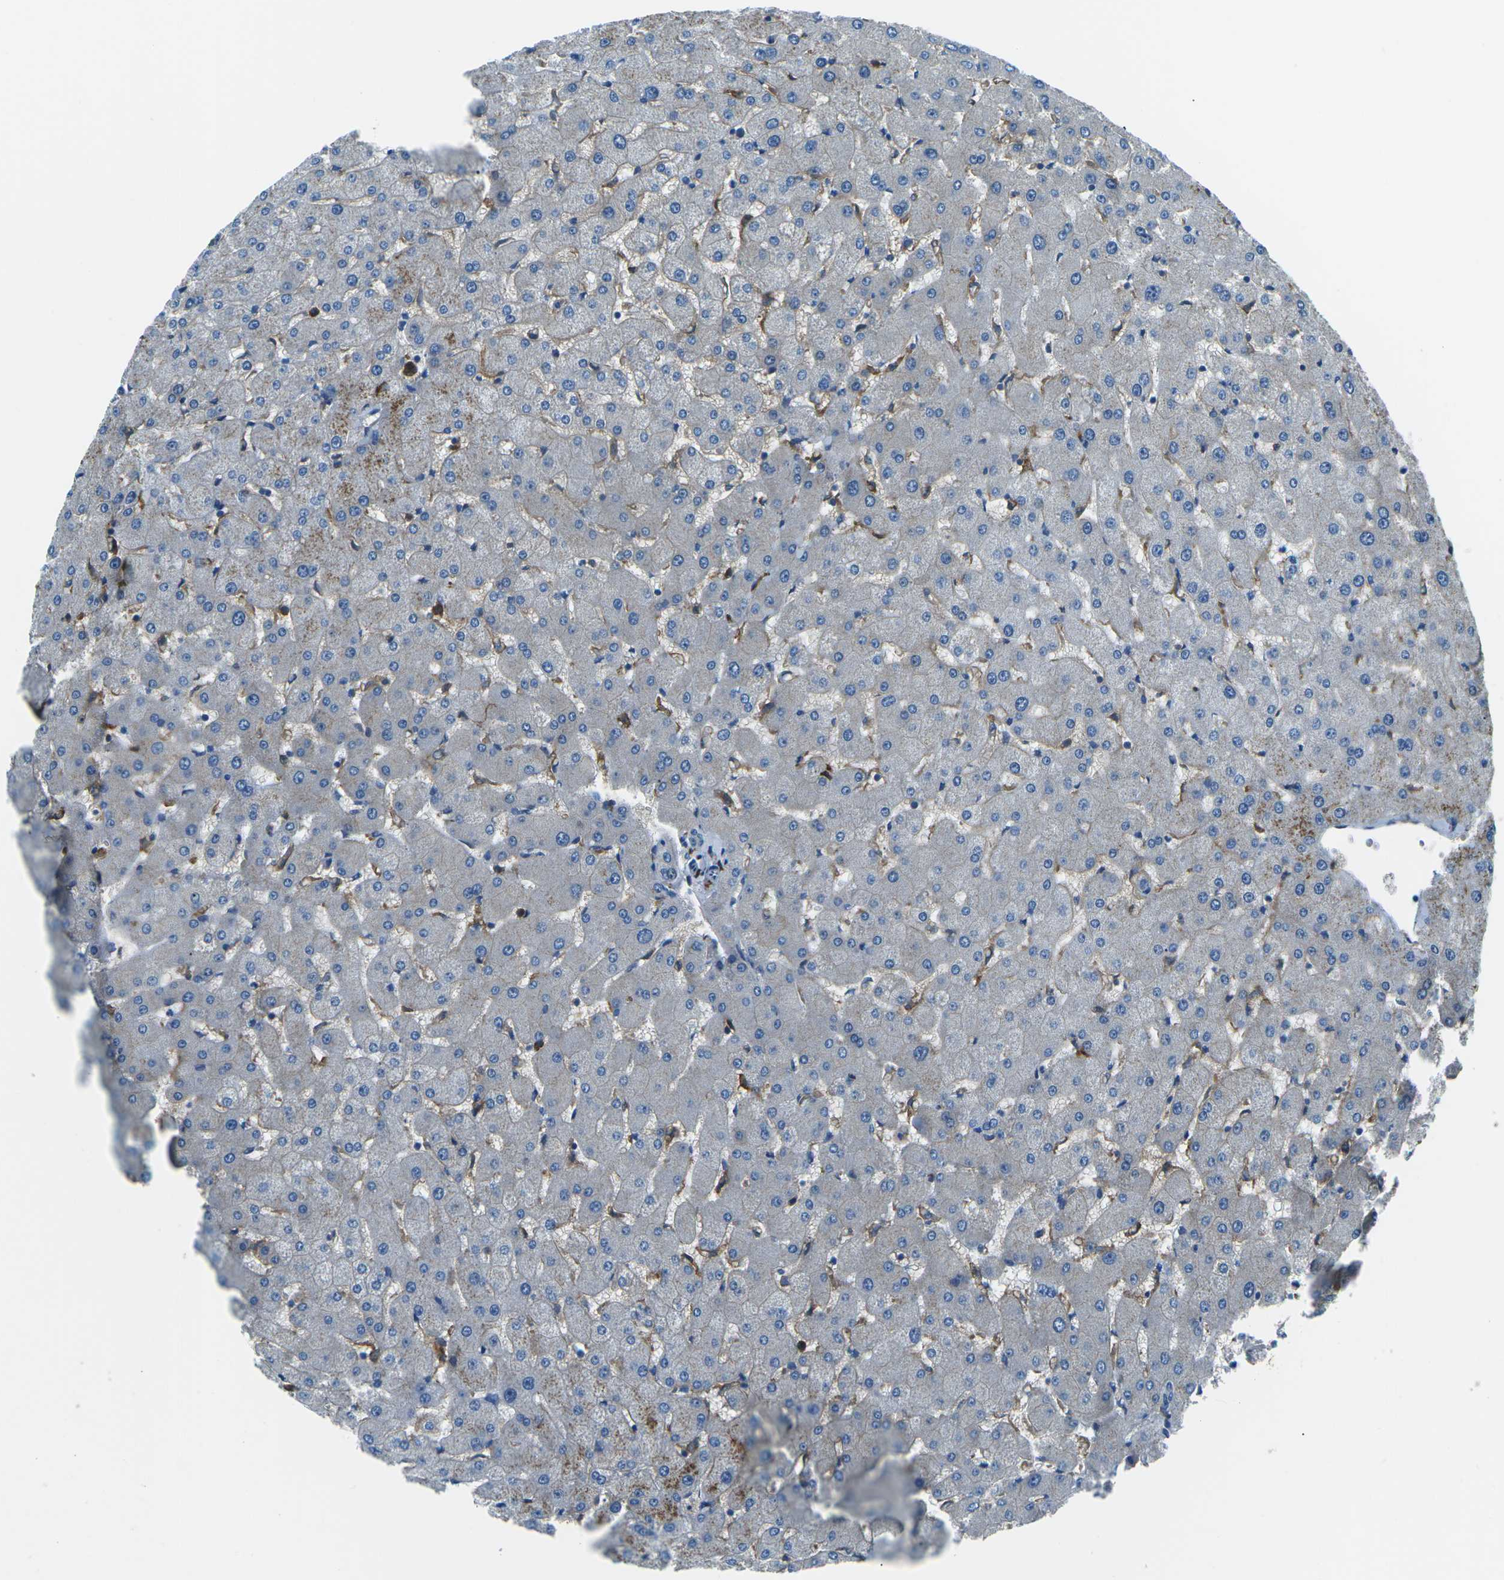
{"staining": {"intensity": "negative", "quantity": "none", "location": "none"}, "tissue": "liver", "cell_type": "Cholangiocytes", "image_type": "normal", "snomed": [{"axis": "morphology", "description": "Normal tissue, NOS"}, {"axis": "topography", "description": "Liver"}], "caption": "IHC histopathology image of unremarkable liver: human liver stained with DAB (3,3'-diaminobenzidine) demonstrates no significant protein staining in cholangiocytes.", "gene": "CD1D", "patient": {"sex": "female", "age": 63}}